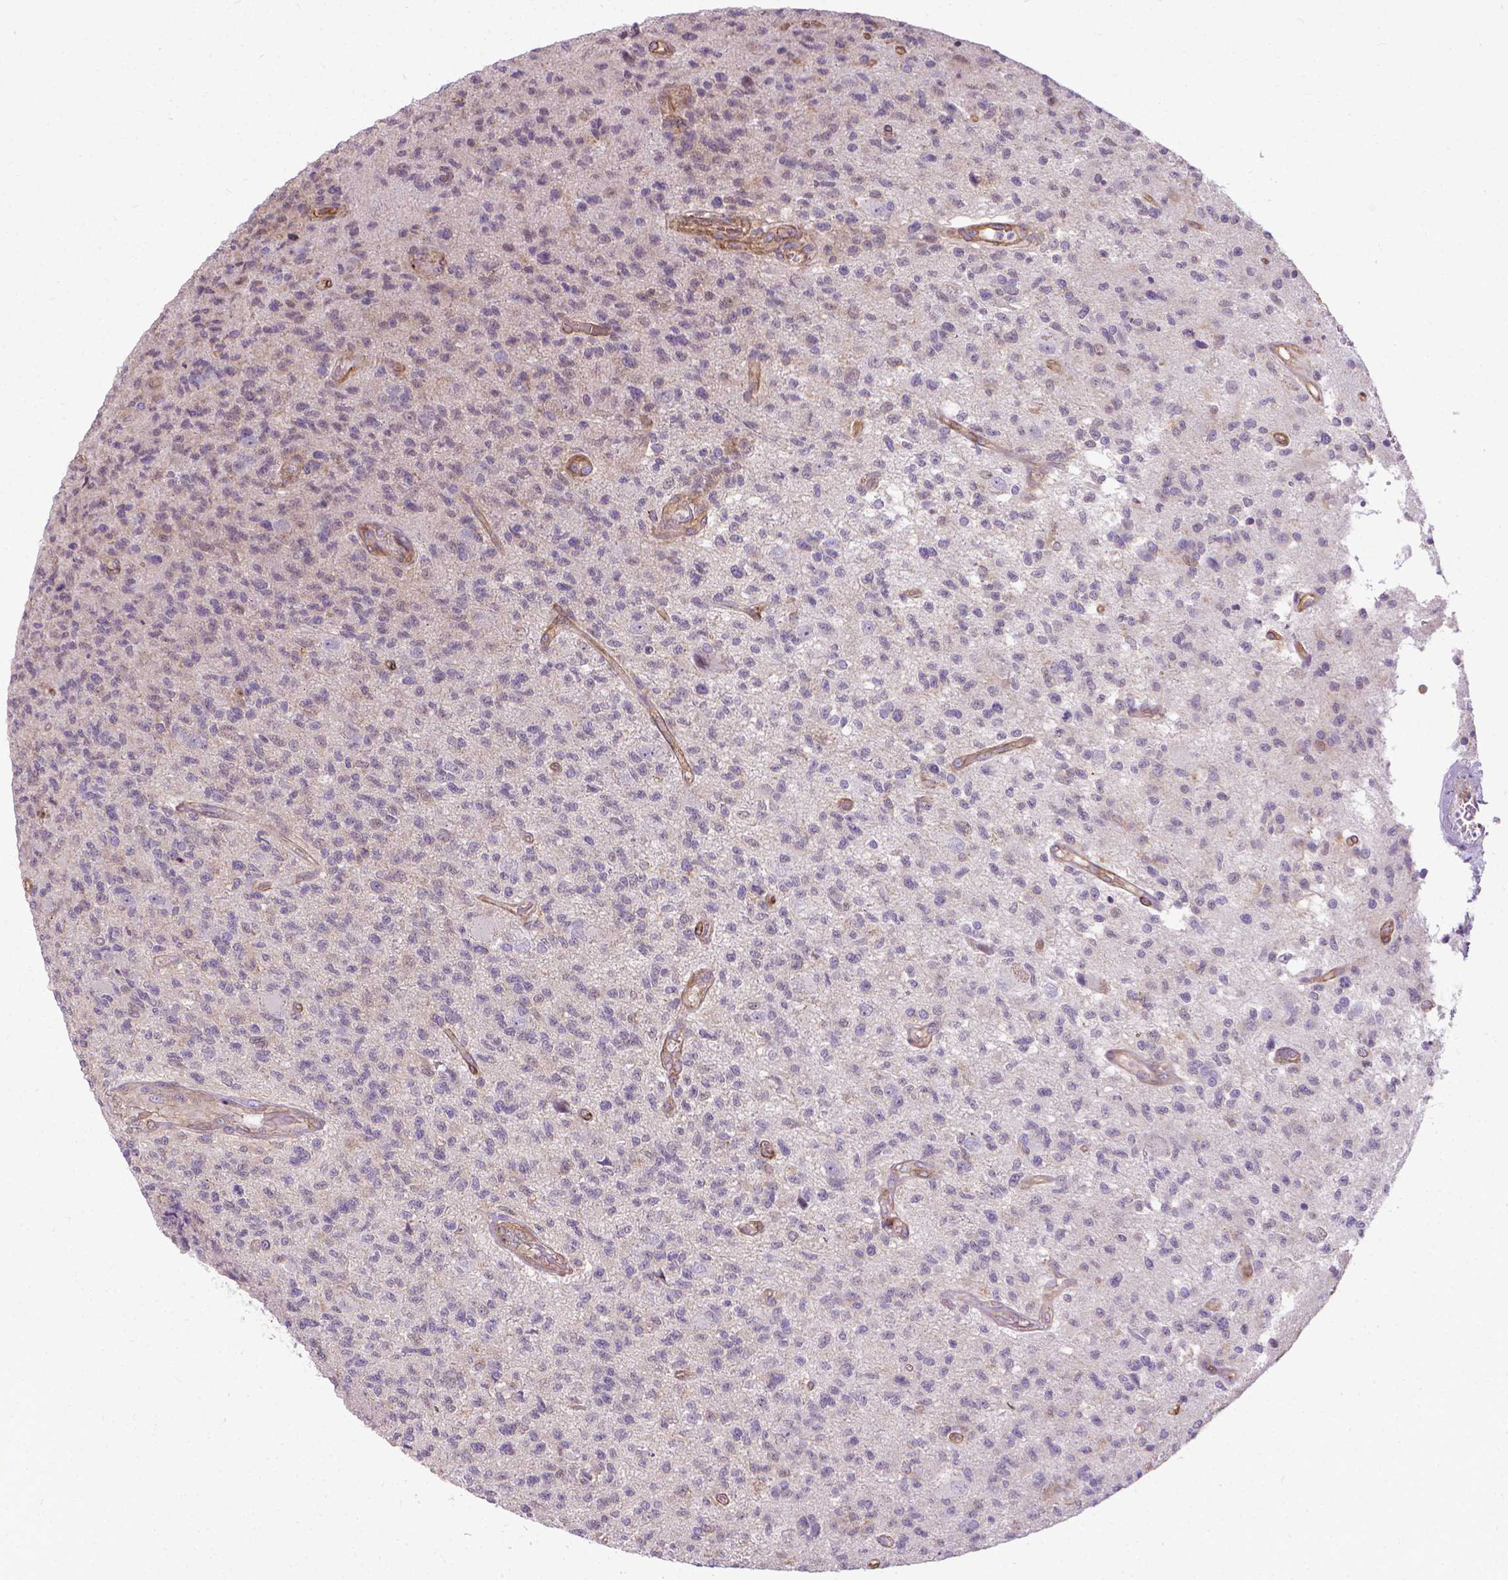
{"staining": {"intensity": "negative", "quantity": "none", "location": "none"}, "tissue": "glioma", "cell_type": "Tumor cells", "image_type": "cancer", "snomed": [{"axis": "morphology", "description": "Glioma, malignant, High grade"}, {"axis": "topography", "description": "Brain"}], "caption": "Immunohistochemical staining of human glioma displays no significant expression in tumor cells. Nuclei are stained in blue.", "gene": "CFAP299", "patient": {"sex": "male", "age": 56}}